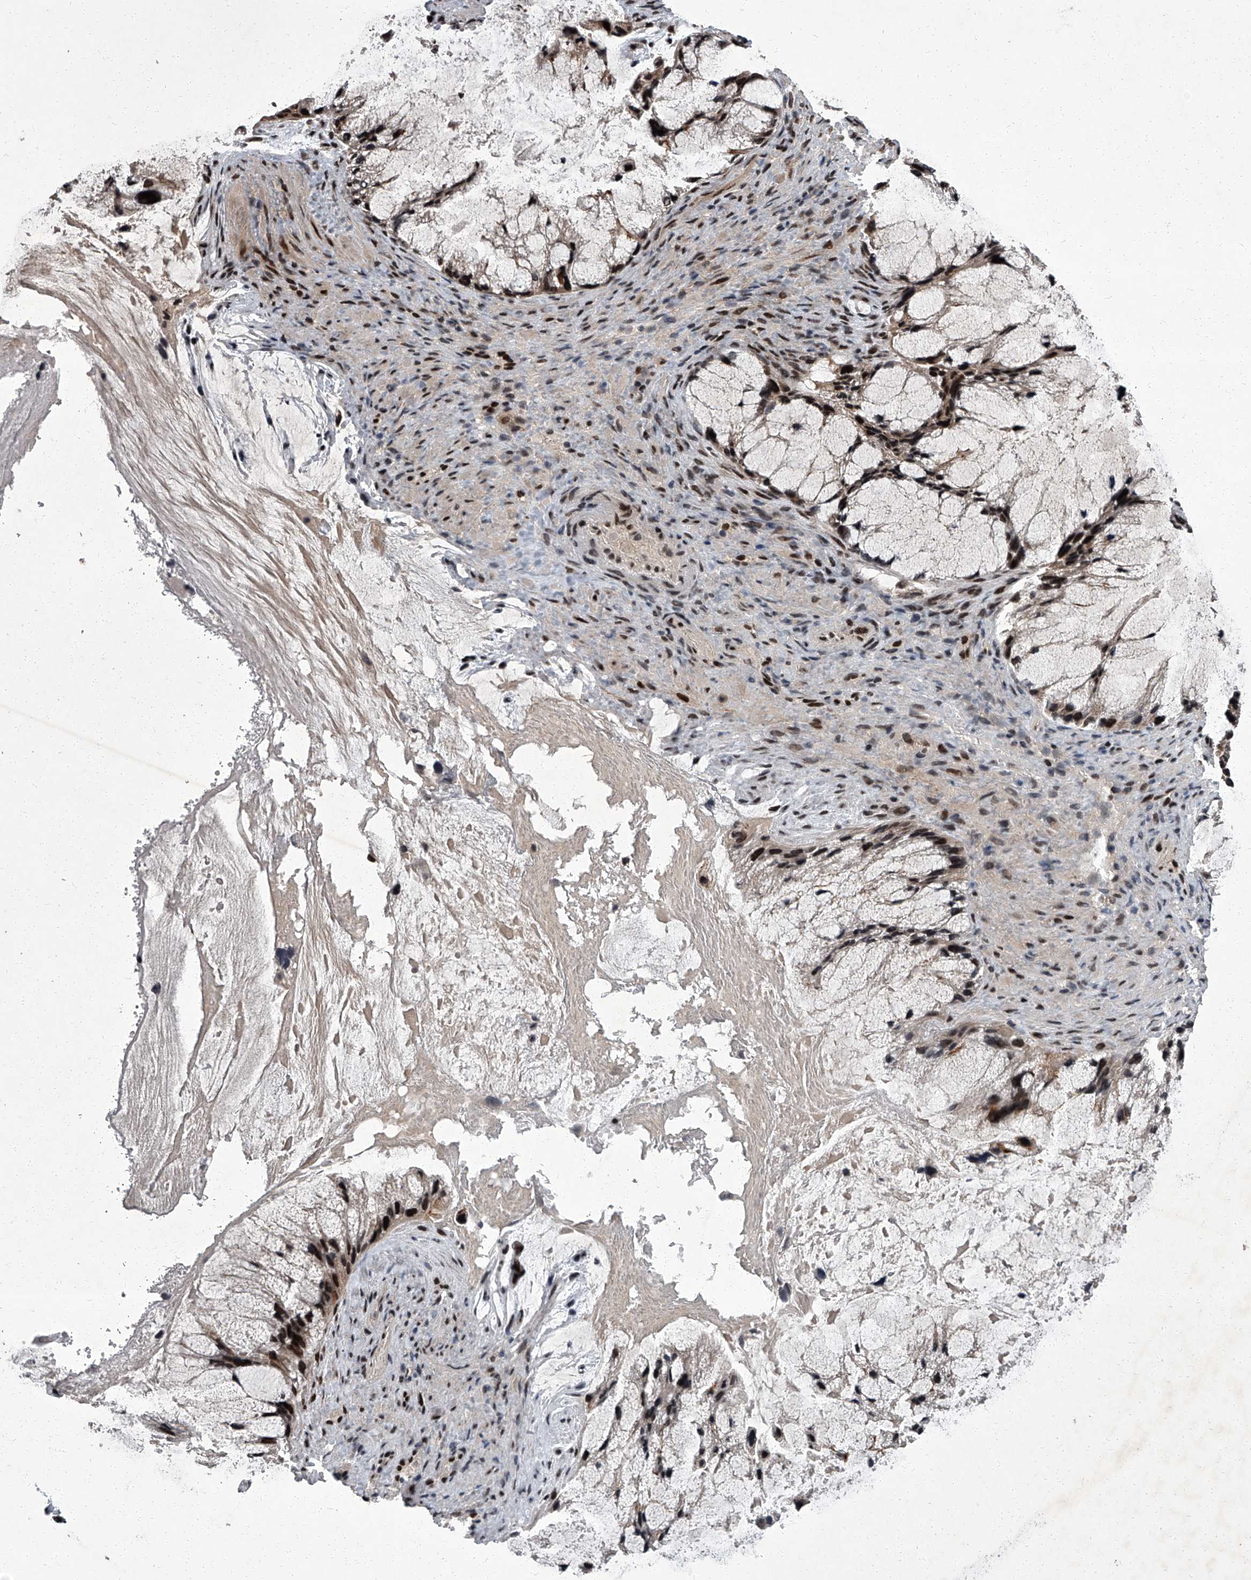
{"staining": {"intensity": "strong", "quantity": ">75%", "location": "nuclear"}, "tissue": "ovarian cancer", "cell_type": "Tumor cells", "image_type": "cancer", "snomed": [{"axis": "morphology", "description": "Cystadenocarcinoma, mucinous, NOS"}, {"axis": "topography", "description": "Ovary"}], "caption": "Immunohistochemical staining of ovarian cancer demonstrates high levels of strong nuclear protein positivity in approximately >75% of tumor cells.", "gene": "ZNF518B", "patient": {"sex": "female", "age": 37}}